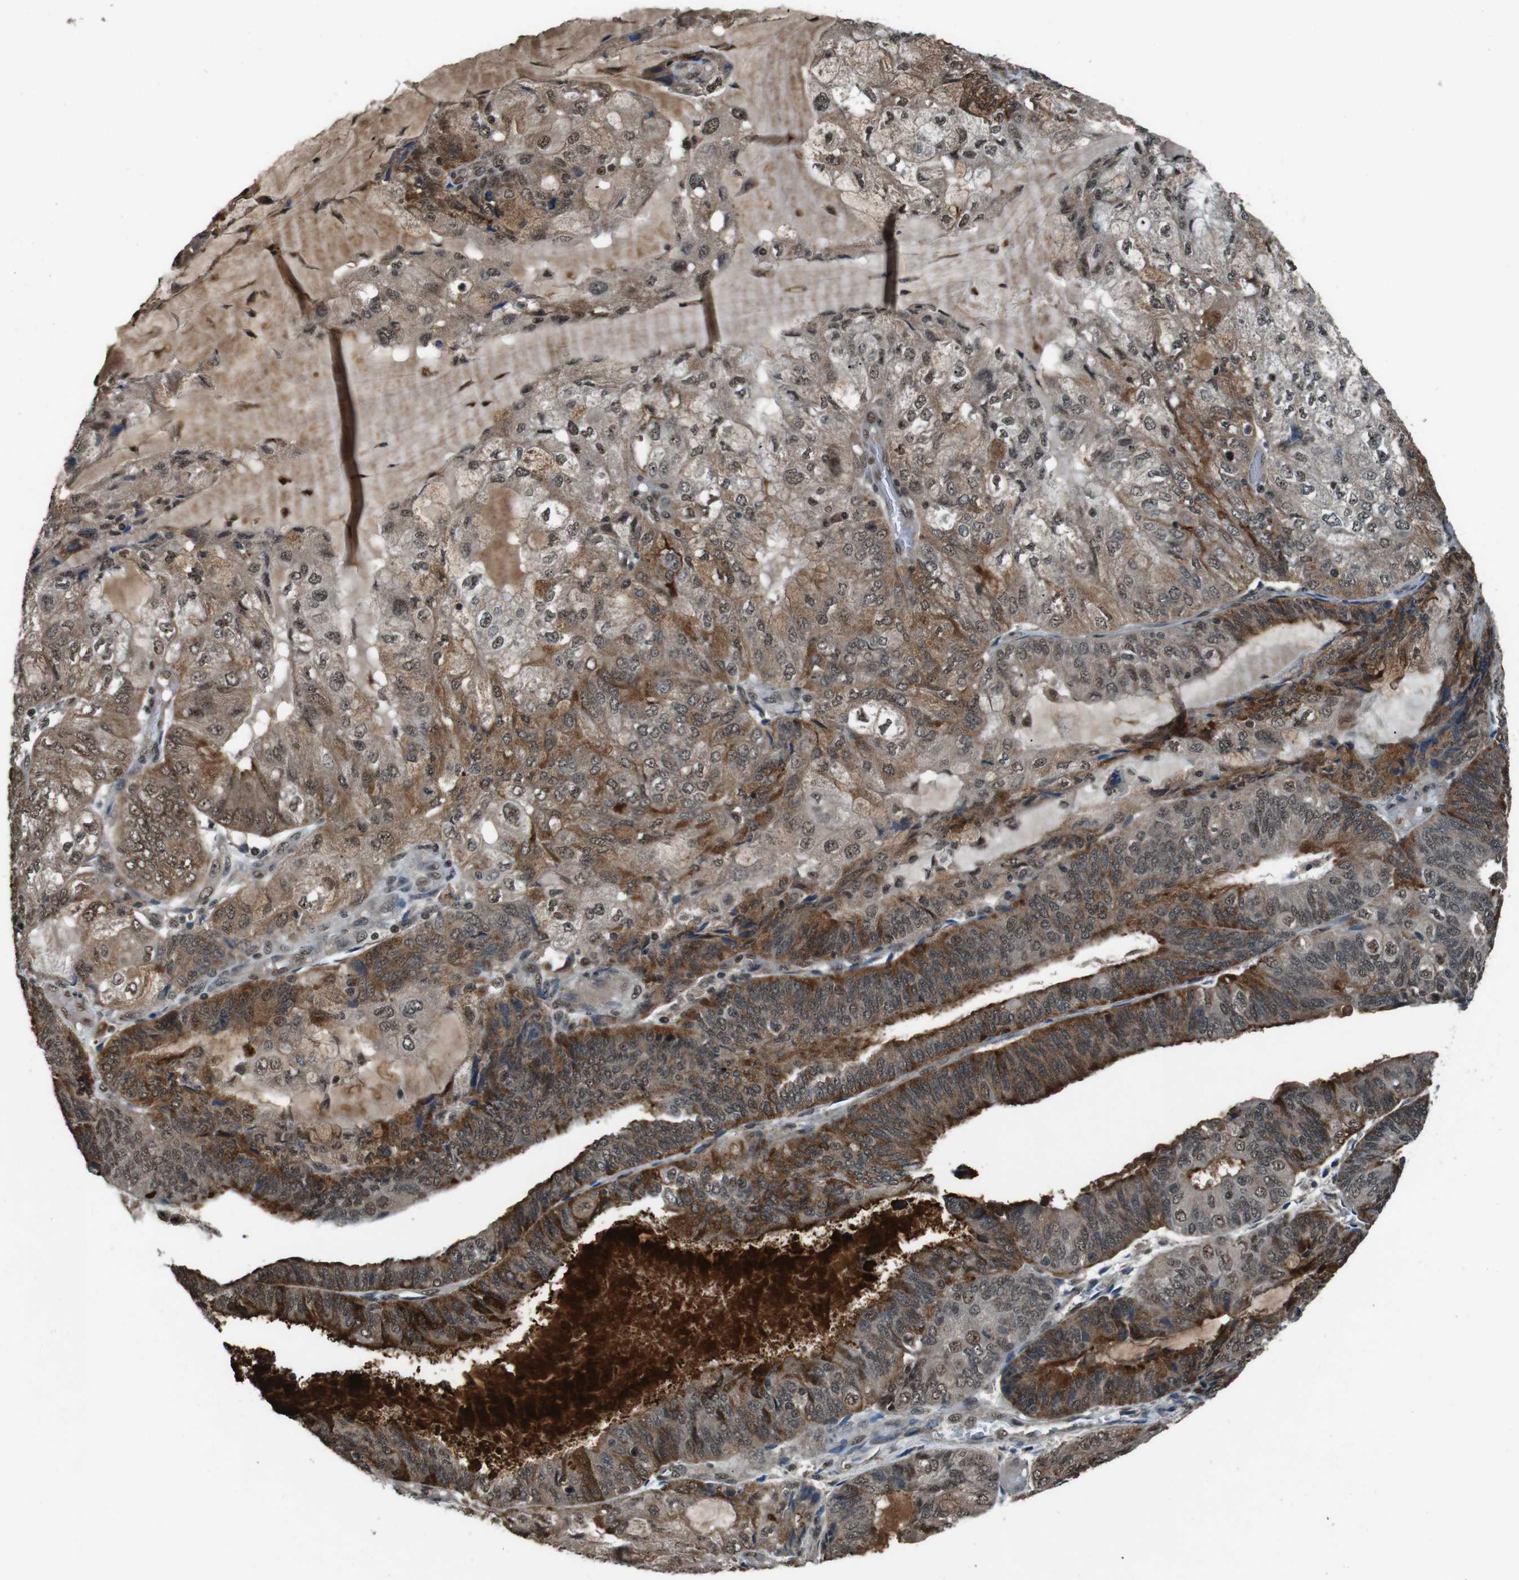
{"staining": {"intensity": "strong", "quantity": "<25%", "location": "cytoplasmic/membranous,nuclear"}, "tissue": "endometrial cancer", "cell_type": "Tumor cells", "image_type": "cancer", "snomed": [{"axis": "morphology", "description": "Adenocarcinoma, NOS"}, {"axis": "topography", "description": "Endometrium"}], "caption": "Tumor cells exhibit medium levels of strong cytoplasmic/membranous and nuclear staining in approximately <25% of cells in endometrial cancer. (Stains: DAB in brown, nuclei in blue, Microscopy: brightfield microscopy at high magnification).", "gene": "NR4A2", "patient": {"sex": "female", "age": 81}}